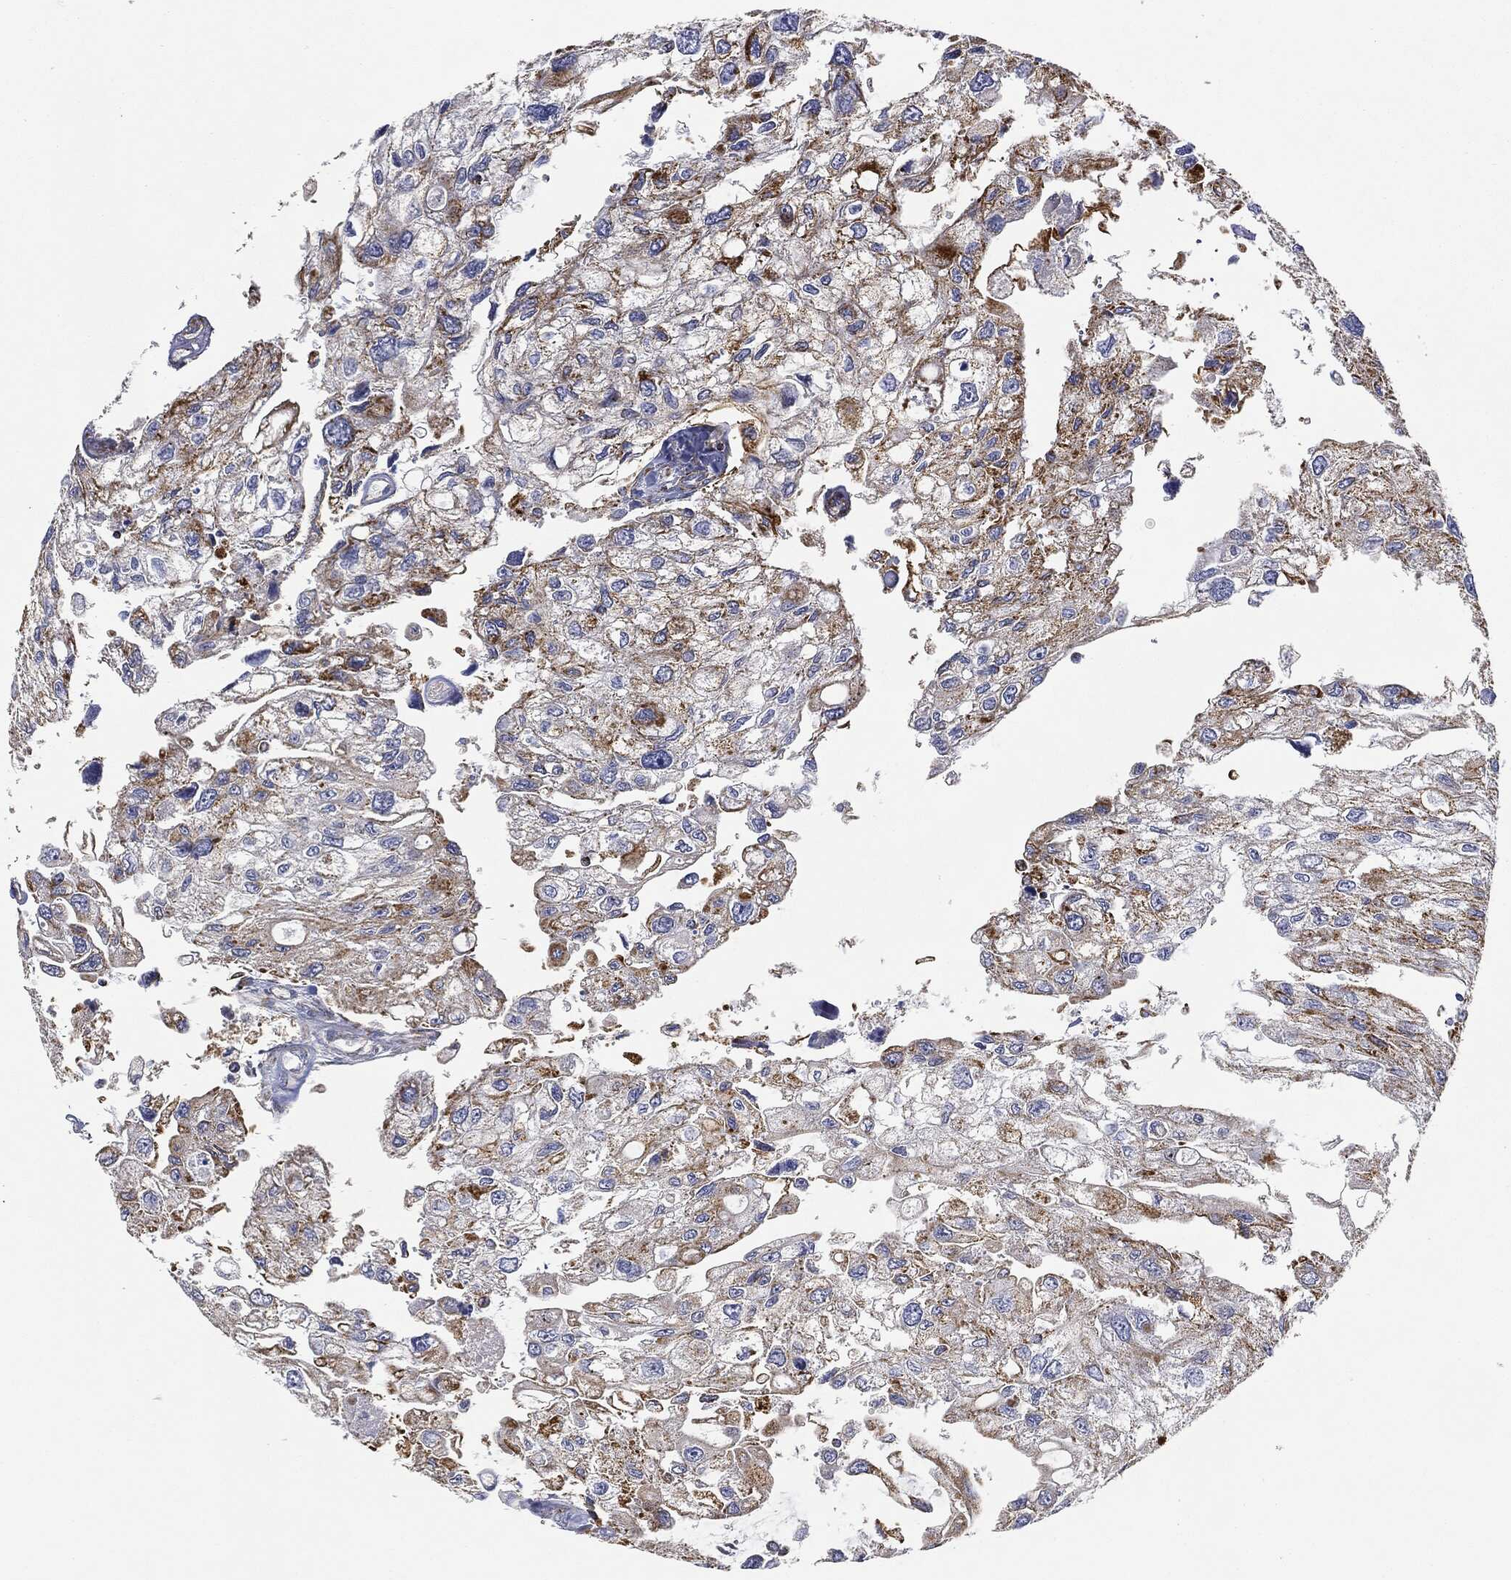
{"staining": {"intensity": "strong", "quantity": ">75%", "location": "cytoplasmic/membranous"}, "tissue": "urothelial cancer", "cell_type": "Tumor cells", "image_type": "cancer", "snomed": [{"axis": "morphology", "description": "Urothelial carcinoma, High grade"}, {"axis": "topography", "description": "Urinary bladder"}], "caption": "Immunohistochemical staining of urothelial cancer demonstrates strong cytoplasmic/membranous protein staining in about >75% of tumor cells.", "gene": "CAPN15", "patient": {"sex": "male", "age": 59}}